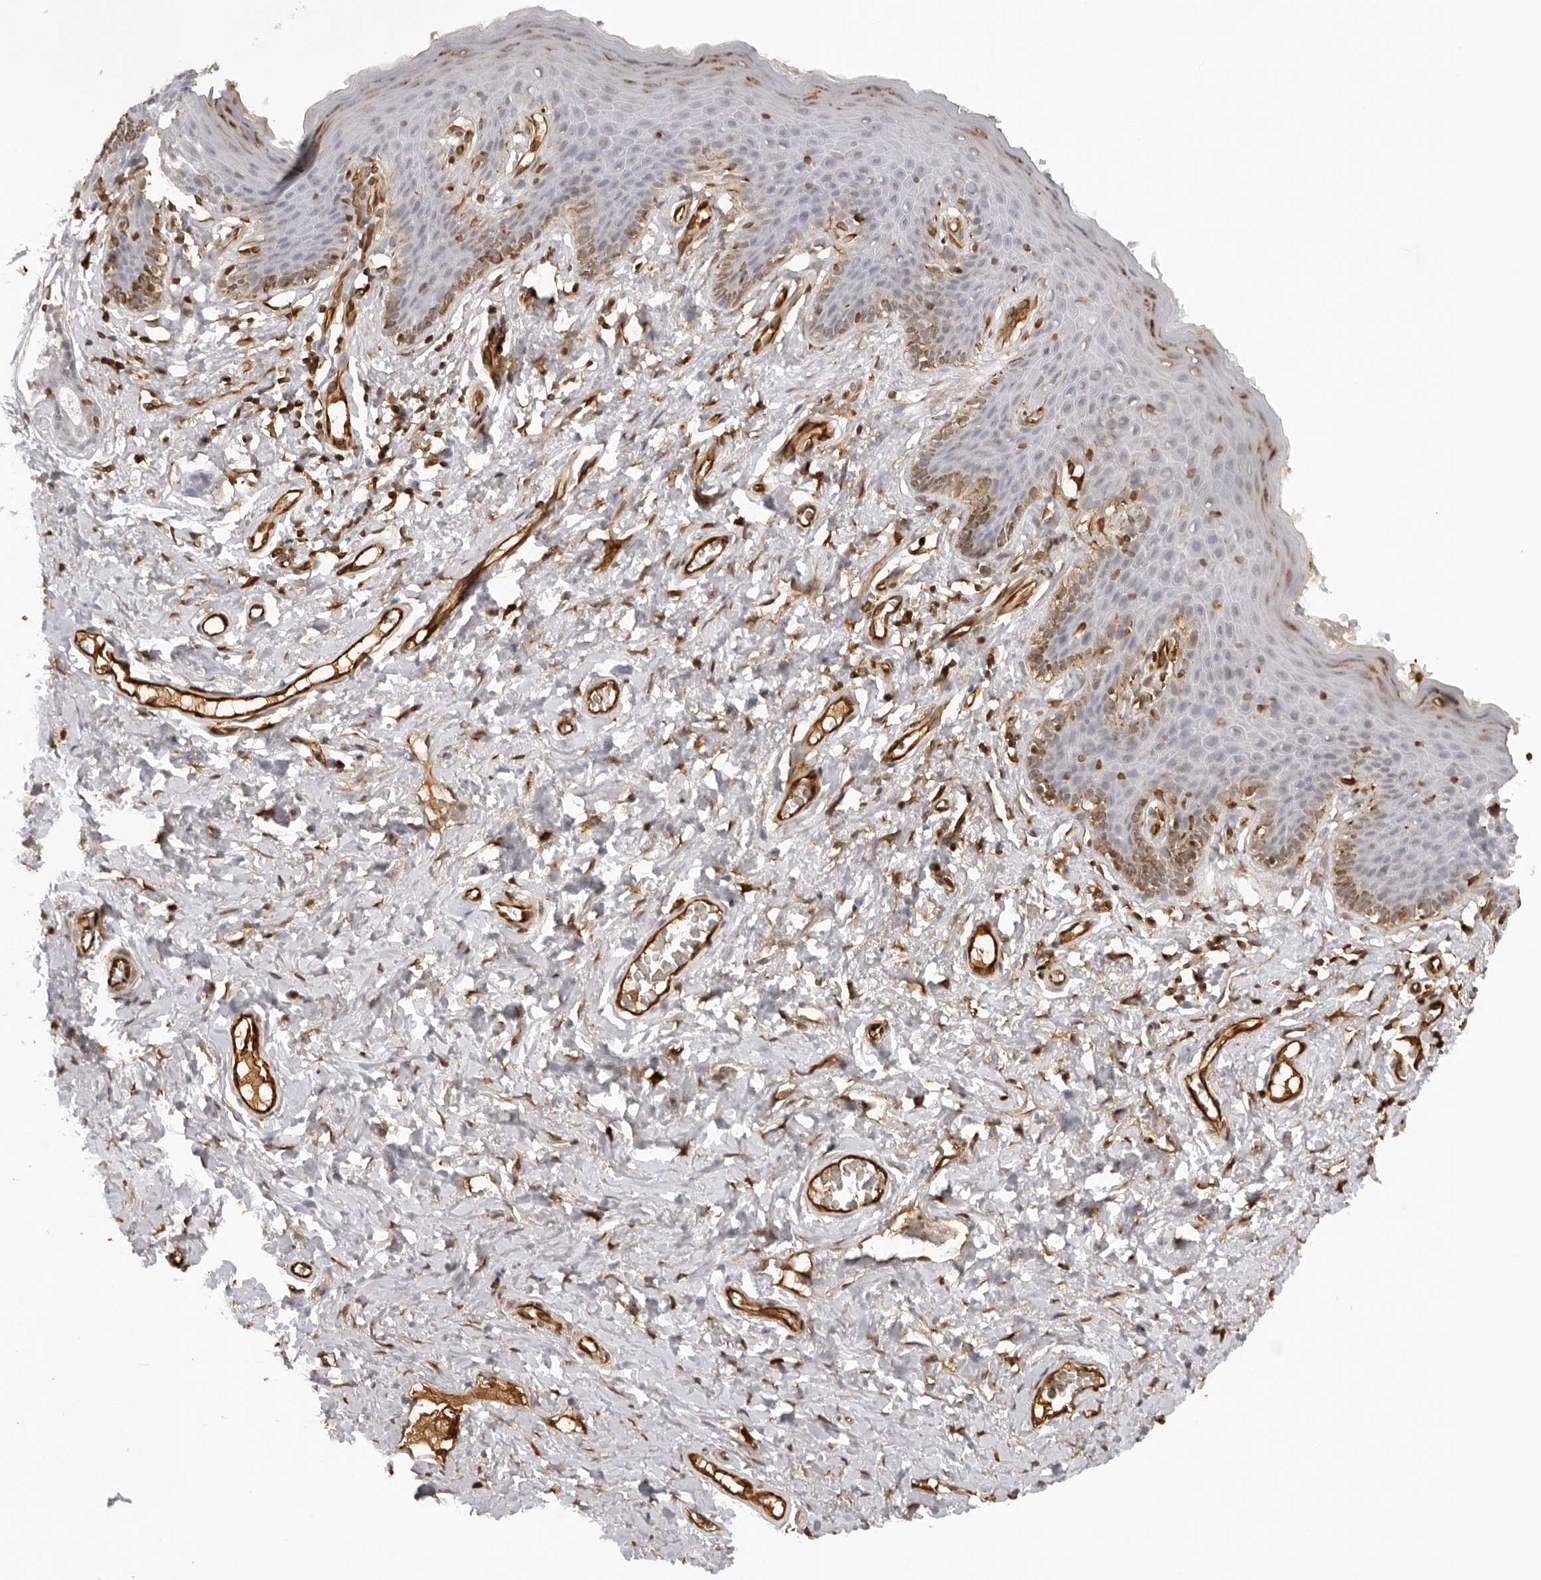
{"staining": {"intensity": "weak", "quantity": "<25%", "location": "cytoplasmic/membranous"}, "tissue": "skin", "cell_type": "Epidermal cells", "image_type": "normal", "snomed": [{"axis": "morphology", "description": "Normal tissue, NOS"}, {"axis": "topography", "description": "Vulva"}], "caption": "Micrograph shows no protein positivity in epidermal cells of benign skin.", "gene": "DYNLT5", "patient": {"sex": "female", "age": 66}}